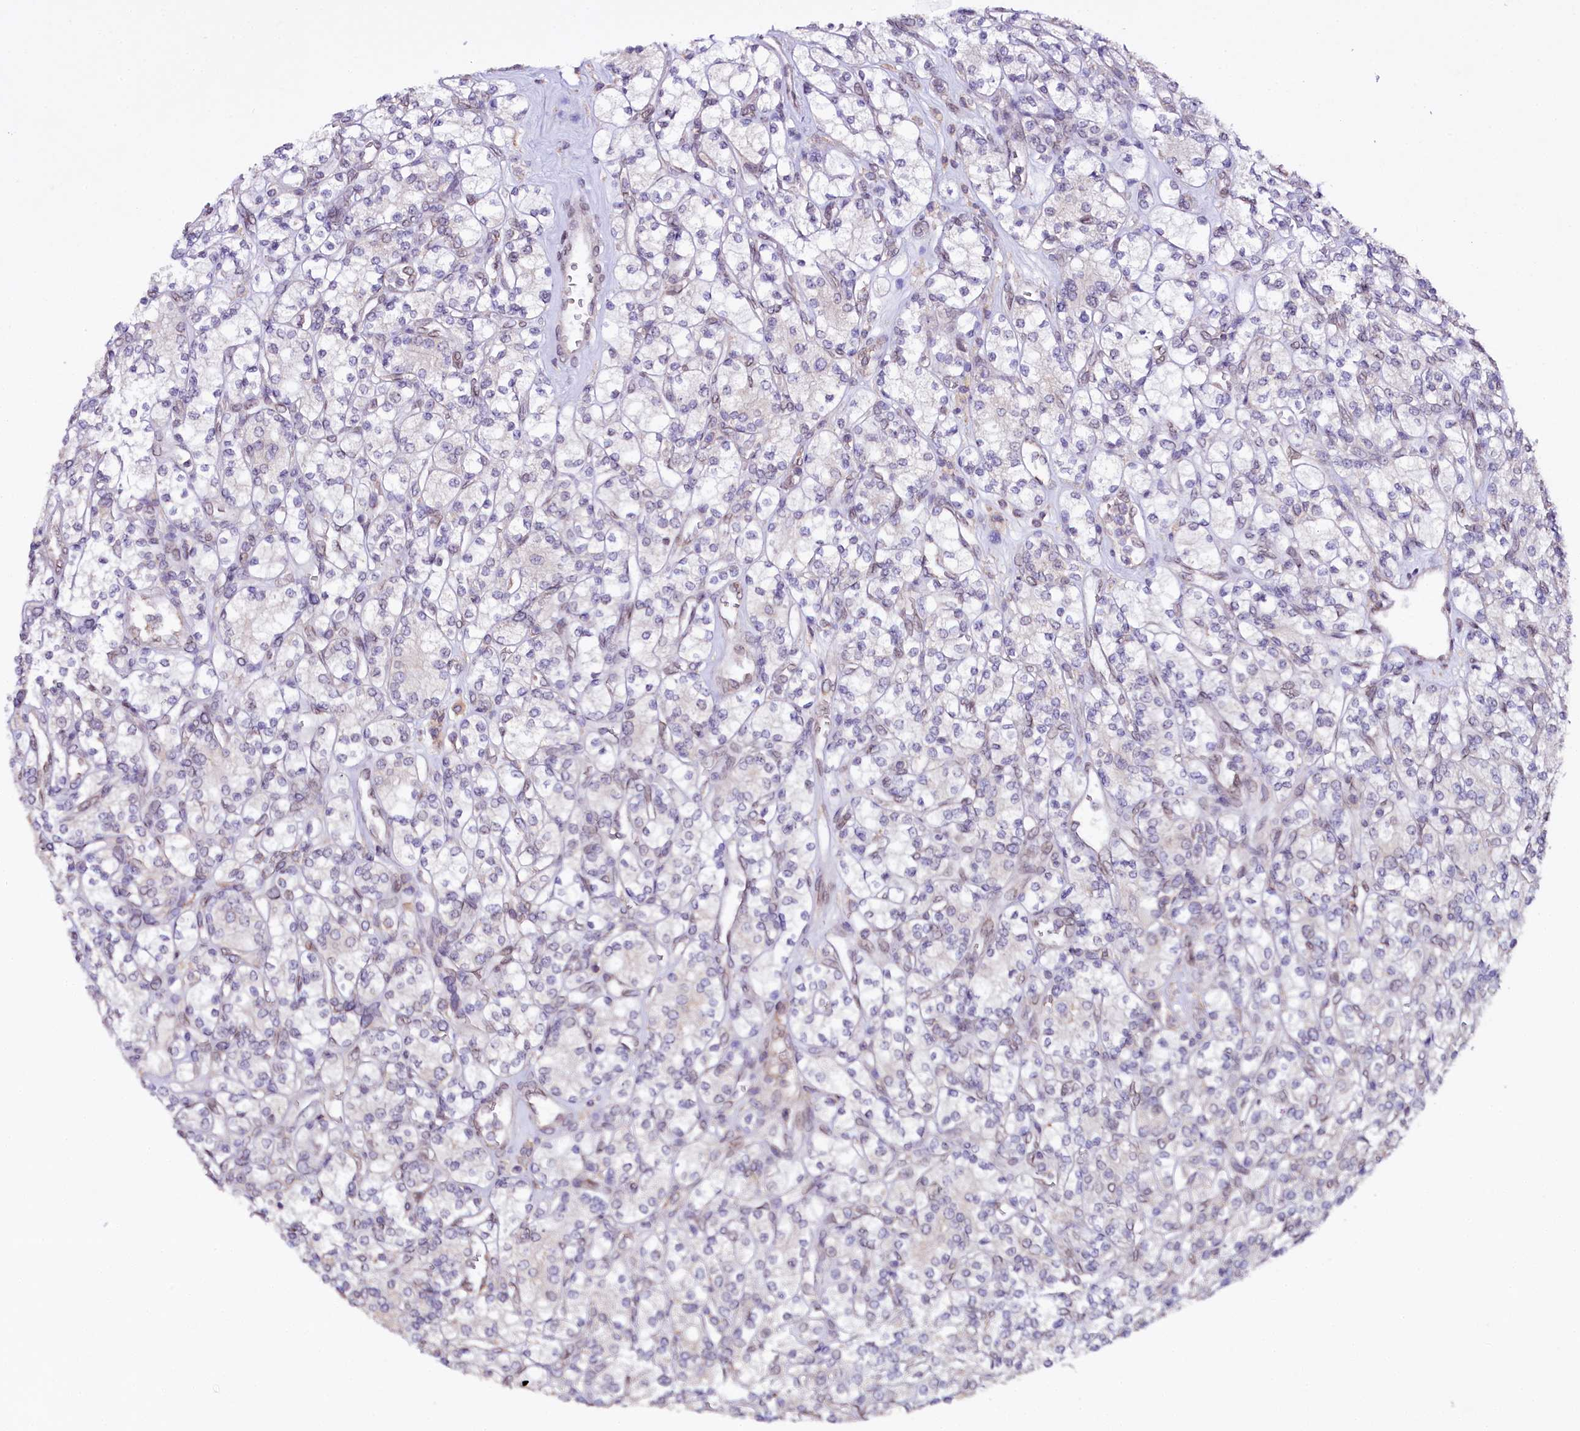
{"staining": {"intensity": "negative", "quantity": "none", "location": "none"}, "tissue": "renal cancer", "cell_type": "Tumor cells", "image_type": "cancer", "snomed": [{"axis": "morphology", "description": "Adenocarcinoma, NOS"}, {"axis": "topography", "description": "Kidney"}], "caption": "A micrograph of human adenocarcinoma (renal) is negative for staining in tumor cells. (DAB (3,3'-diaminobenzidine) IHC, high magnification).", "gene": "ZNF226", "patient": {"sex": "male", "age": 77}}